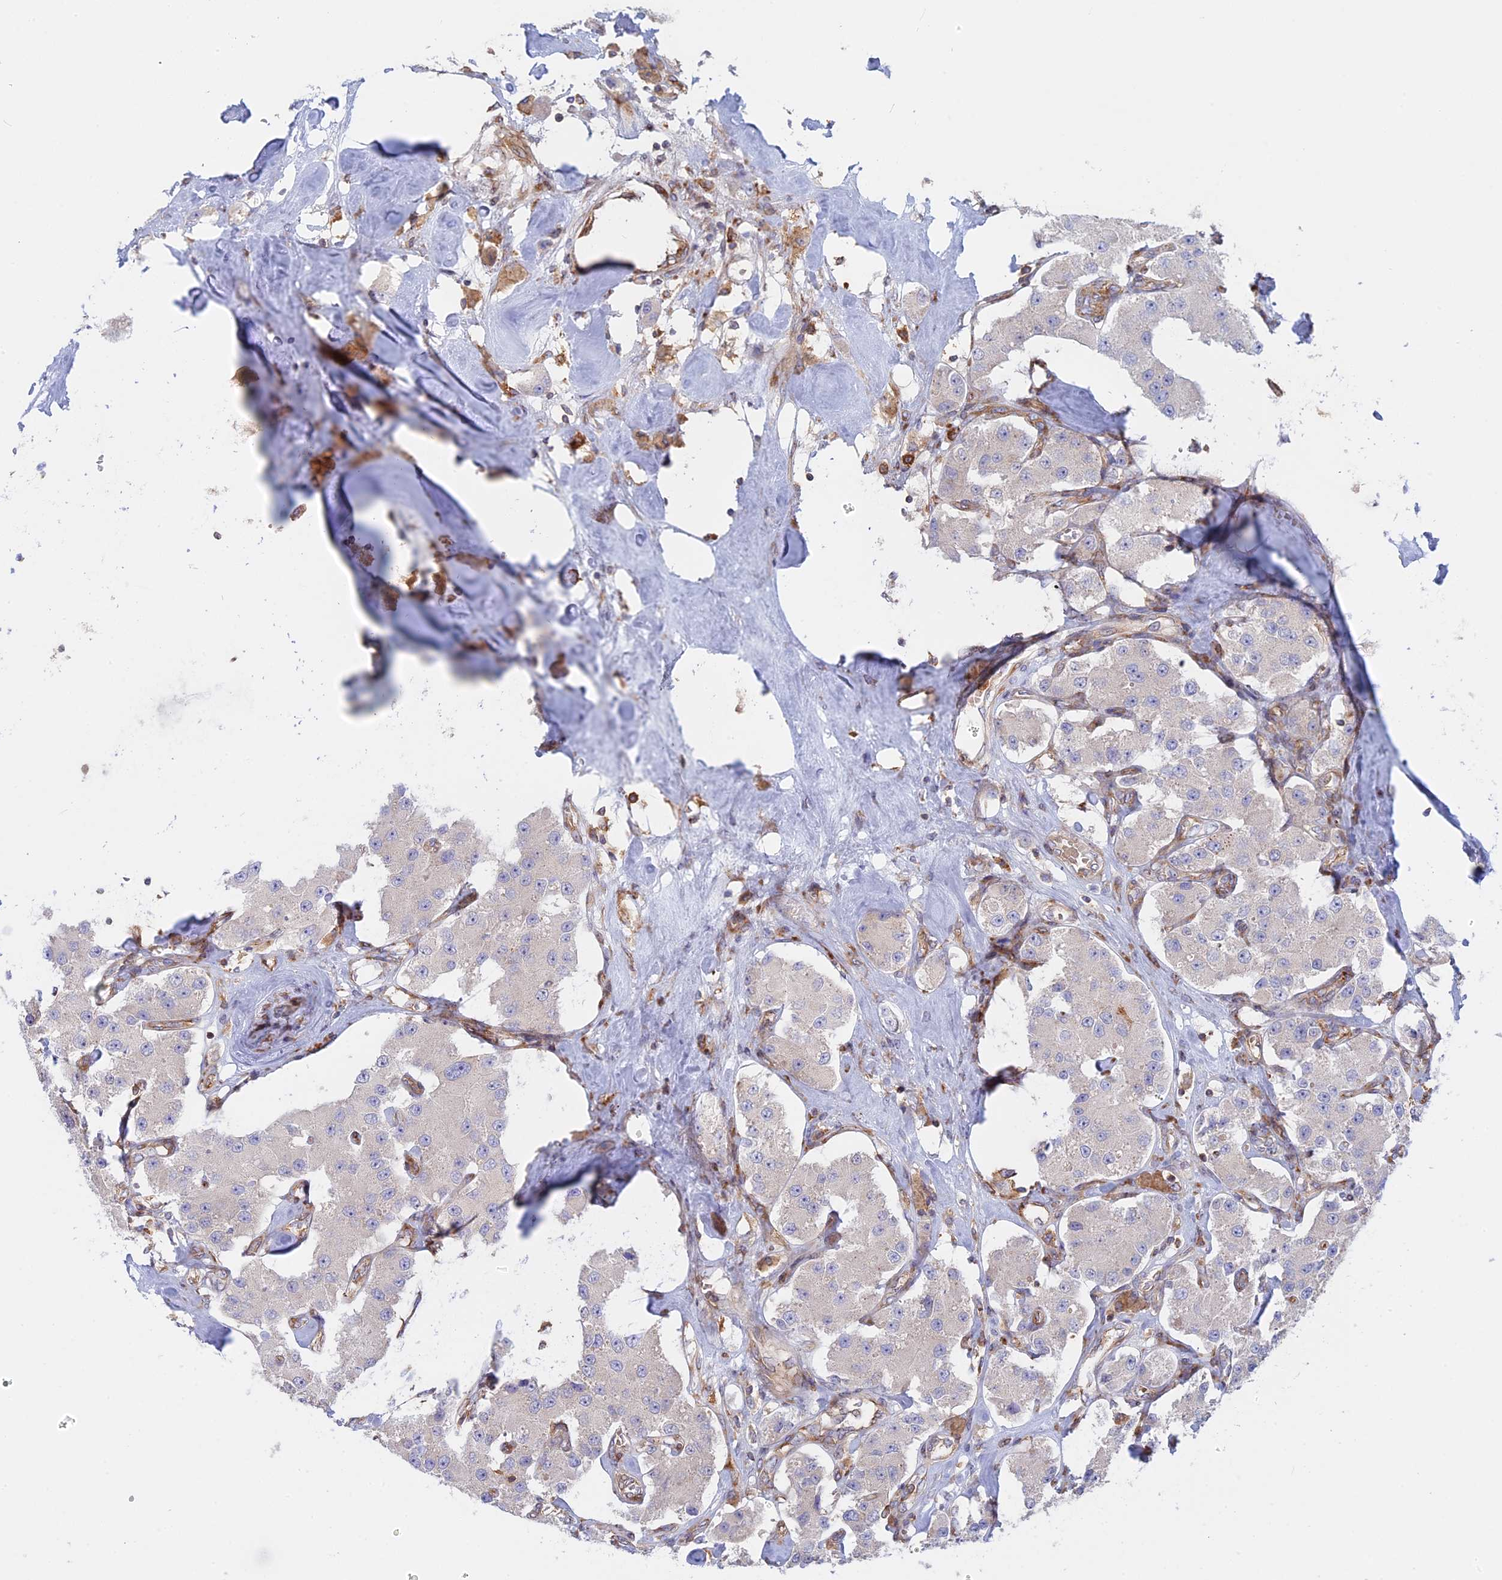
{"staining": {"intensity": "negative", "quantity": "none", "location": "none"}, "tissue": "carcinoid", "cell_type": "Tumor cells", "image_type": "cancer", "snomed": [{"axis": "morphology", "description": "Carcinoid, malignant, NOS"}, {"axis": "topography", "description": "Pancreas"}], "caption": "Tumor cells are negative for protein expression in human carcinoid. (DAB (3,3'-diaminobenzidine) immunohistochemistry (IHC), high magnification).", "gene": "GMIP", "patient": {"sex": "male", "age": 41}}